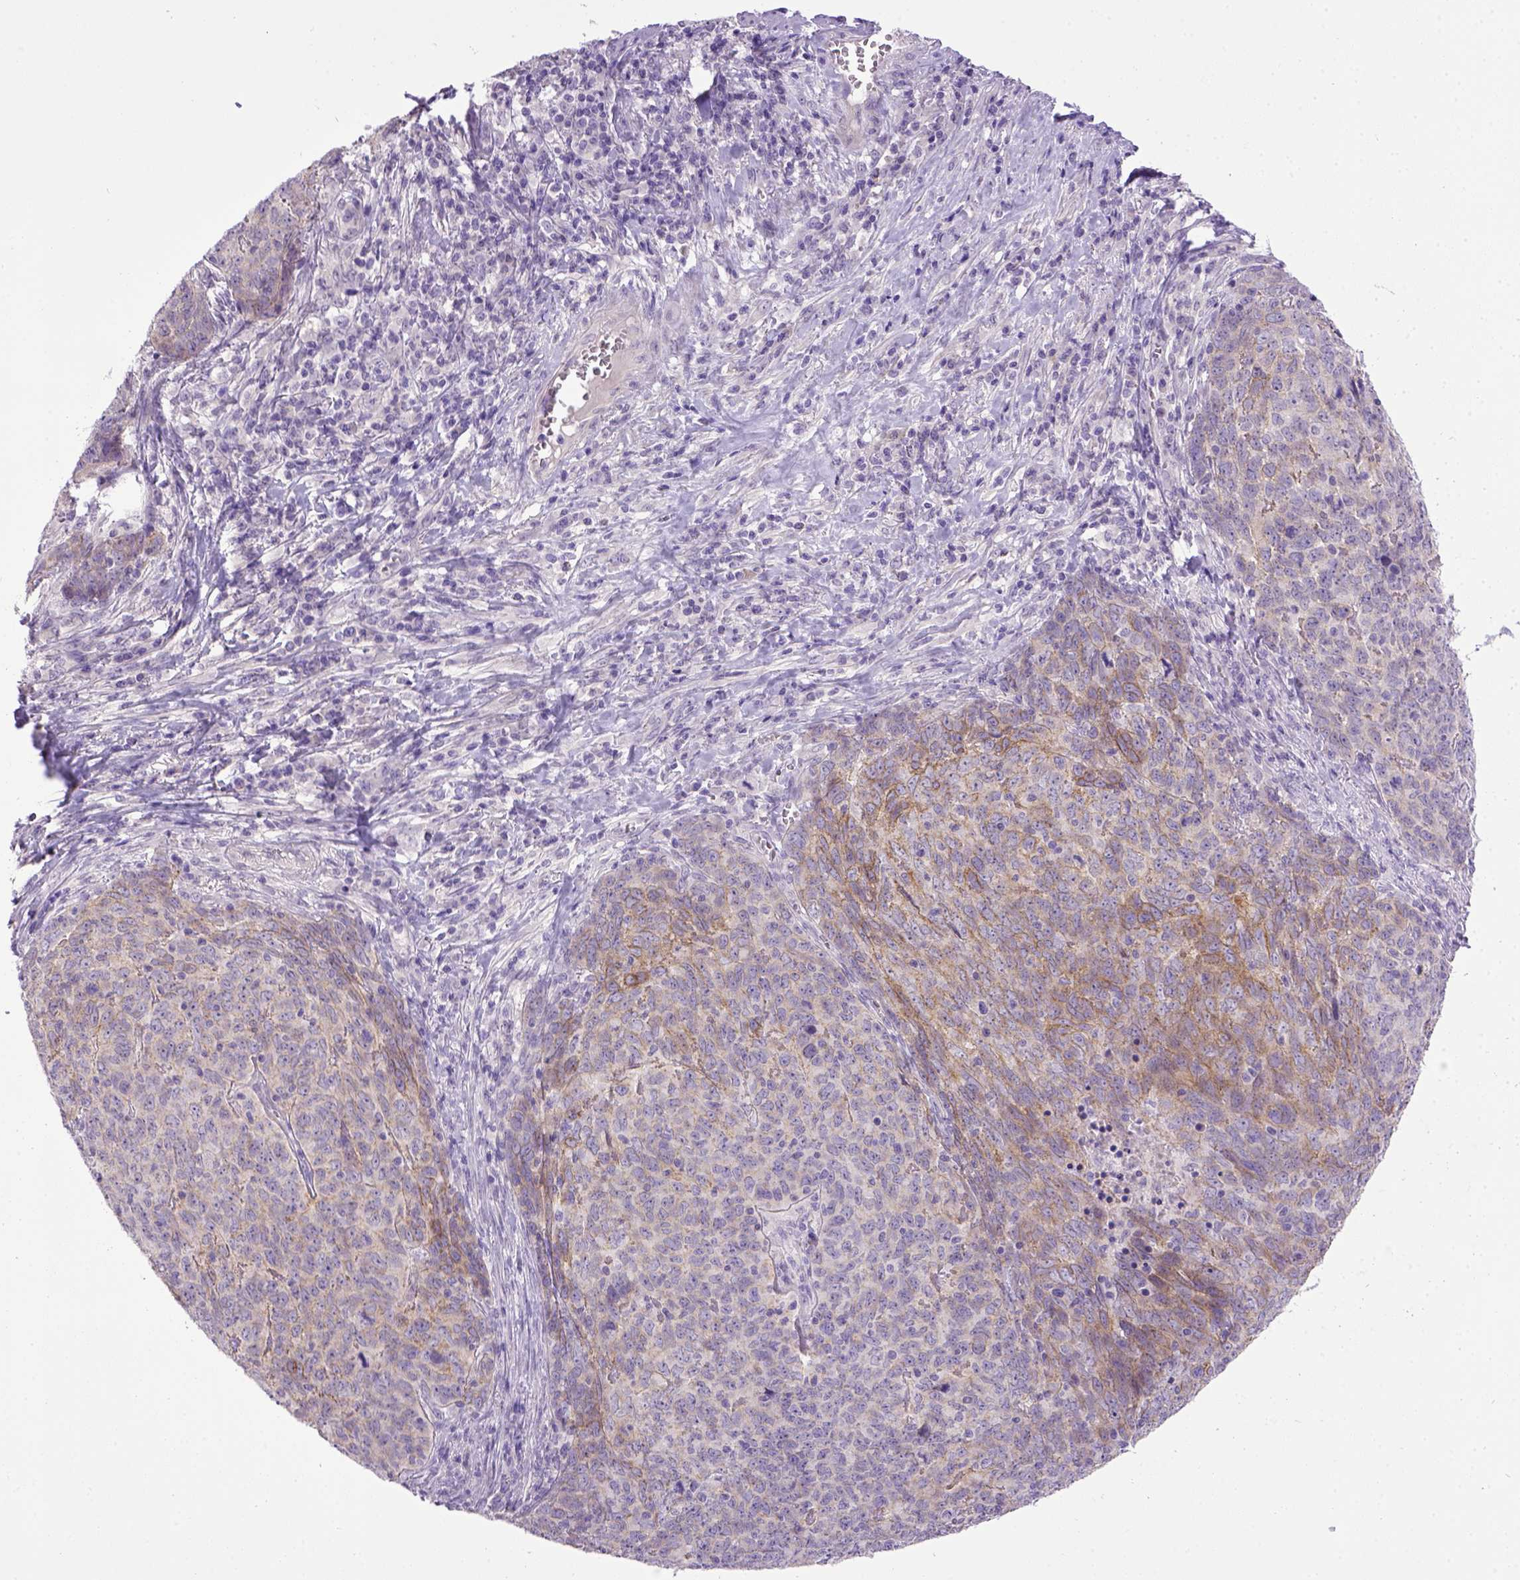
{"staining": {"intensity": "weak", "quantity": "25%-75%", "location": "cytoplasmic/membranous"}, "tissue": "skin cancer", "cell_type": "Tumor cells", "image_type": "cancer", "snomed": [{"axis": "morphology", "description": "Squamous cell carcinoma, NOS"}, {"axis": "topography", "description": "Skin"}, {"axis": "topography", "description": "Anal"}], "caption": "Squamous cell carcinoma (skin) stained for a protein (brown) reveals weak cytoplasmic/membranous positive staining in about 25%-75% of tumor cells.", "gene": "CDH1", "patient": {"sex": "female", "age": 51}}